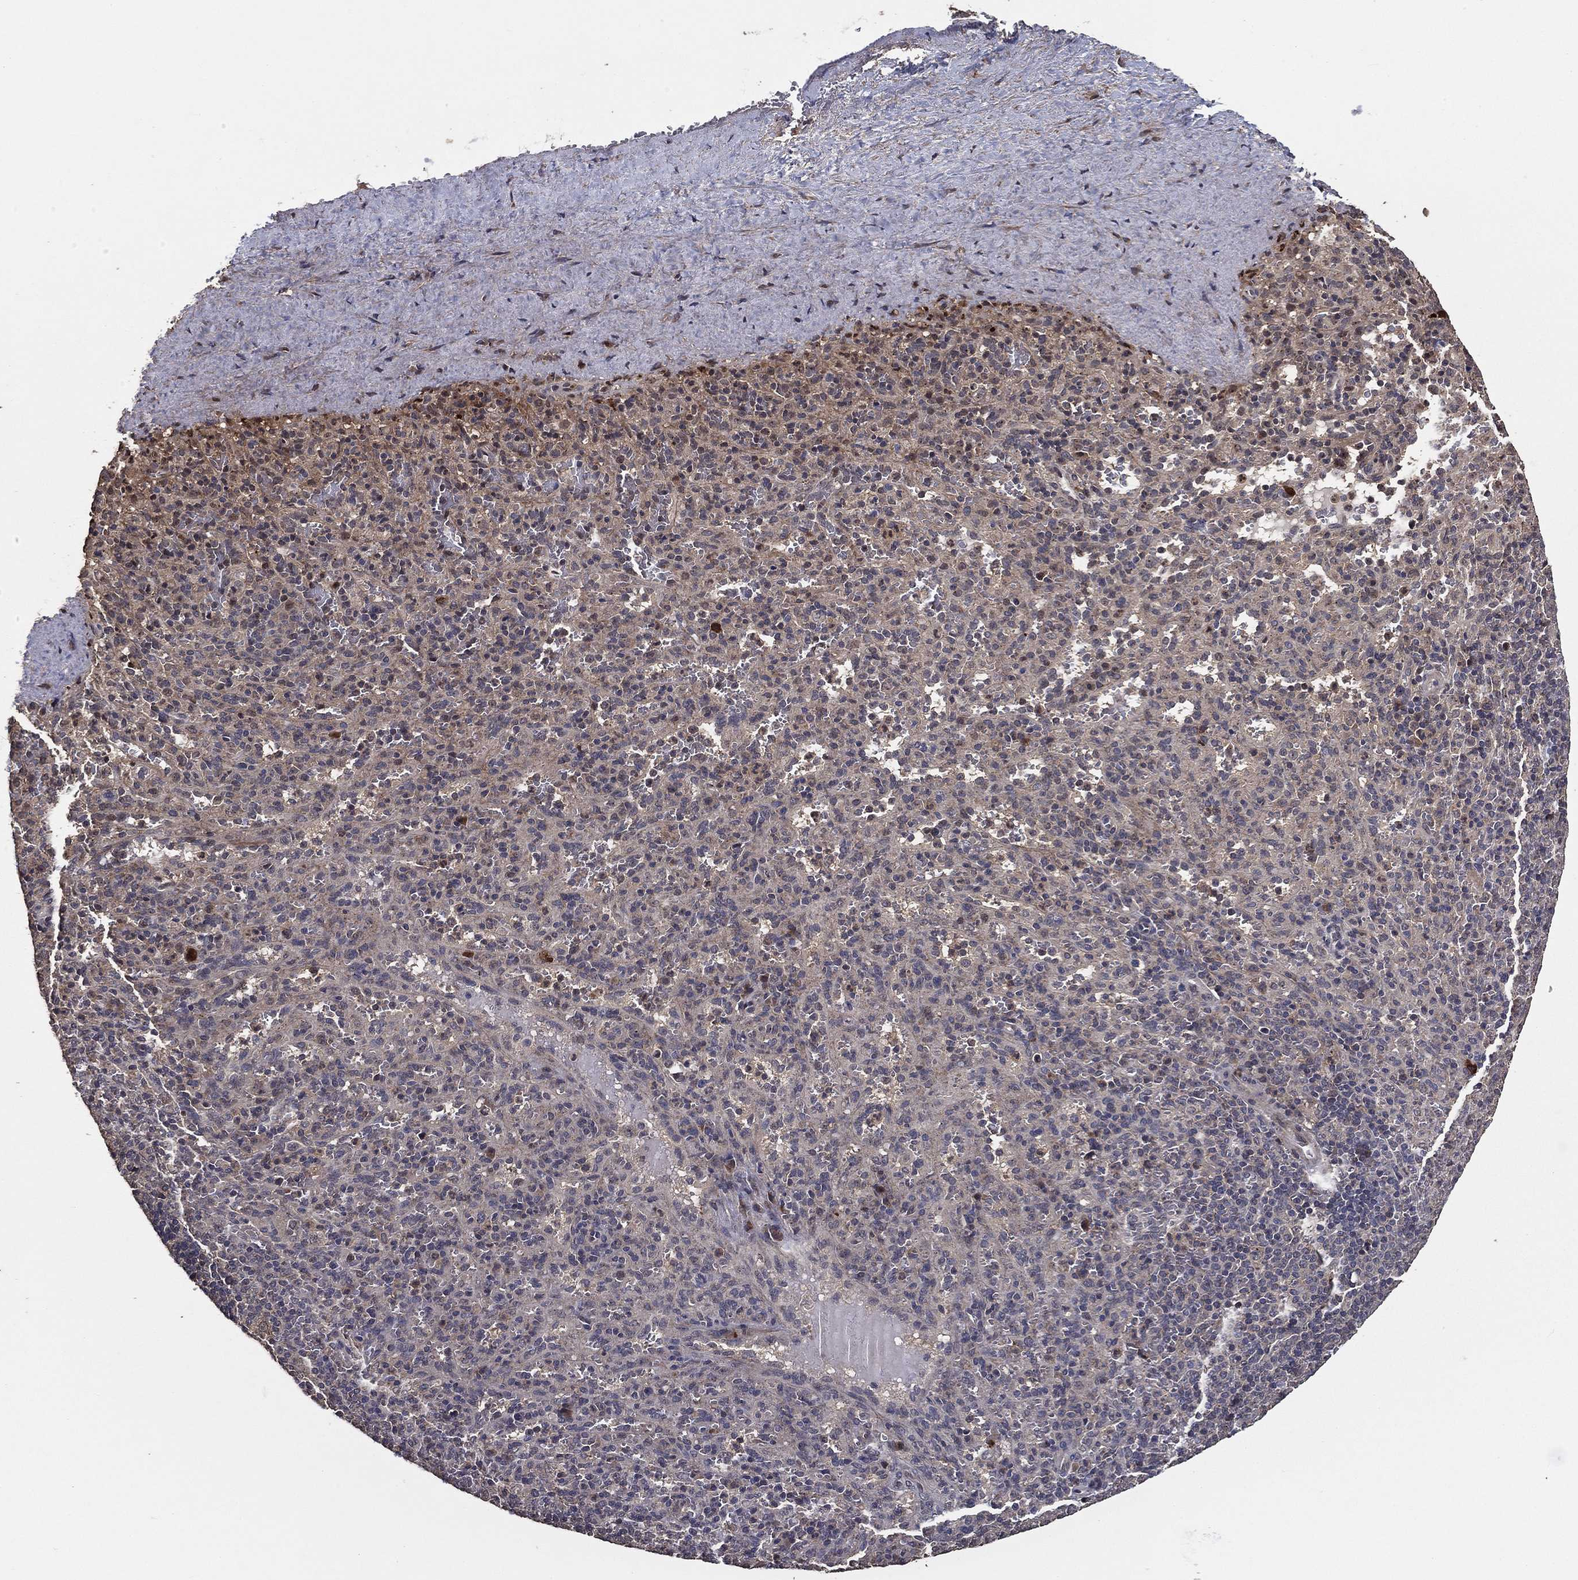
{"staining": {"intensity": "negative", "quantity": "none", "location": "none"}, "tissue": "spleen", "cell_type": "Cells in red pulp", "image_type": "normal", "snomed": [{"axis": "morphology", "description": "Normal tissue, NOS"}, {"axis": "topography", "description": "Spleen"}], "caption": "An immunohistochemistry histopathology image of benign spleen is shown. There is no staining in cells in red pulp of spleen. (DAB immunohistochemistry (IHC) visualized using brightfield microscopy, high magnification).", "gene": "PCNT", "patient": {"sex": "male", "age": 57}}